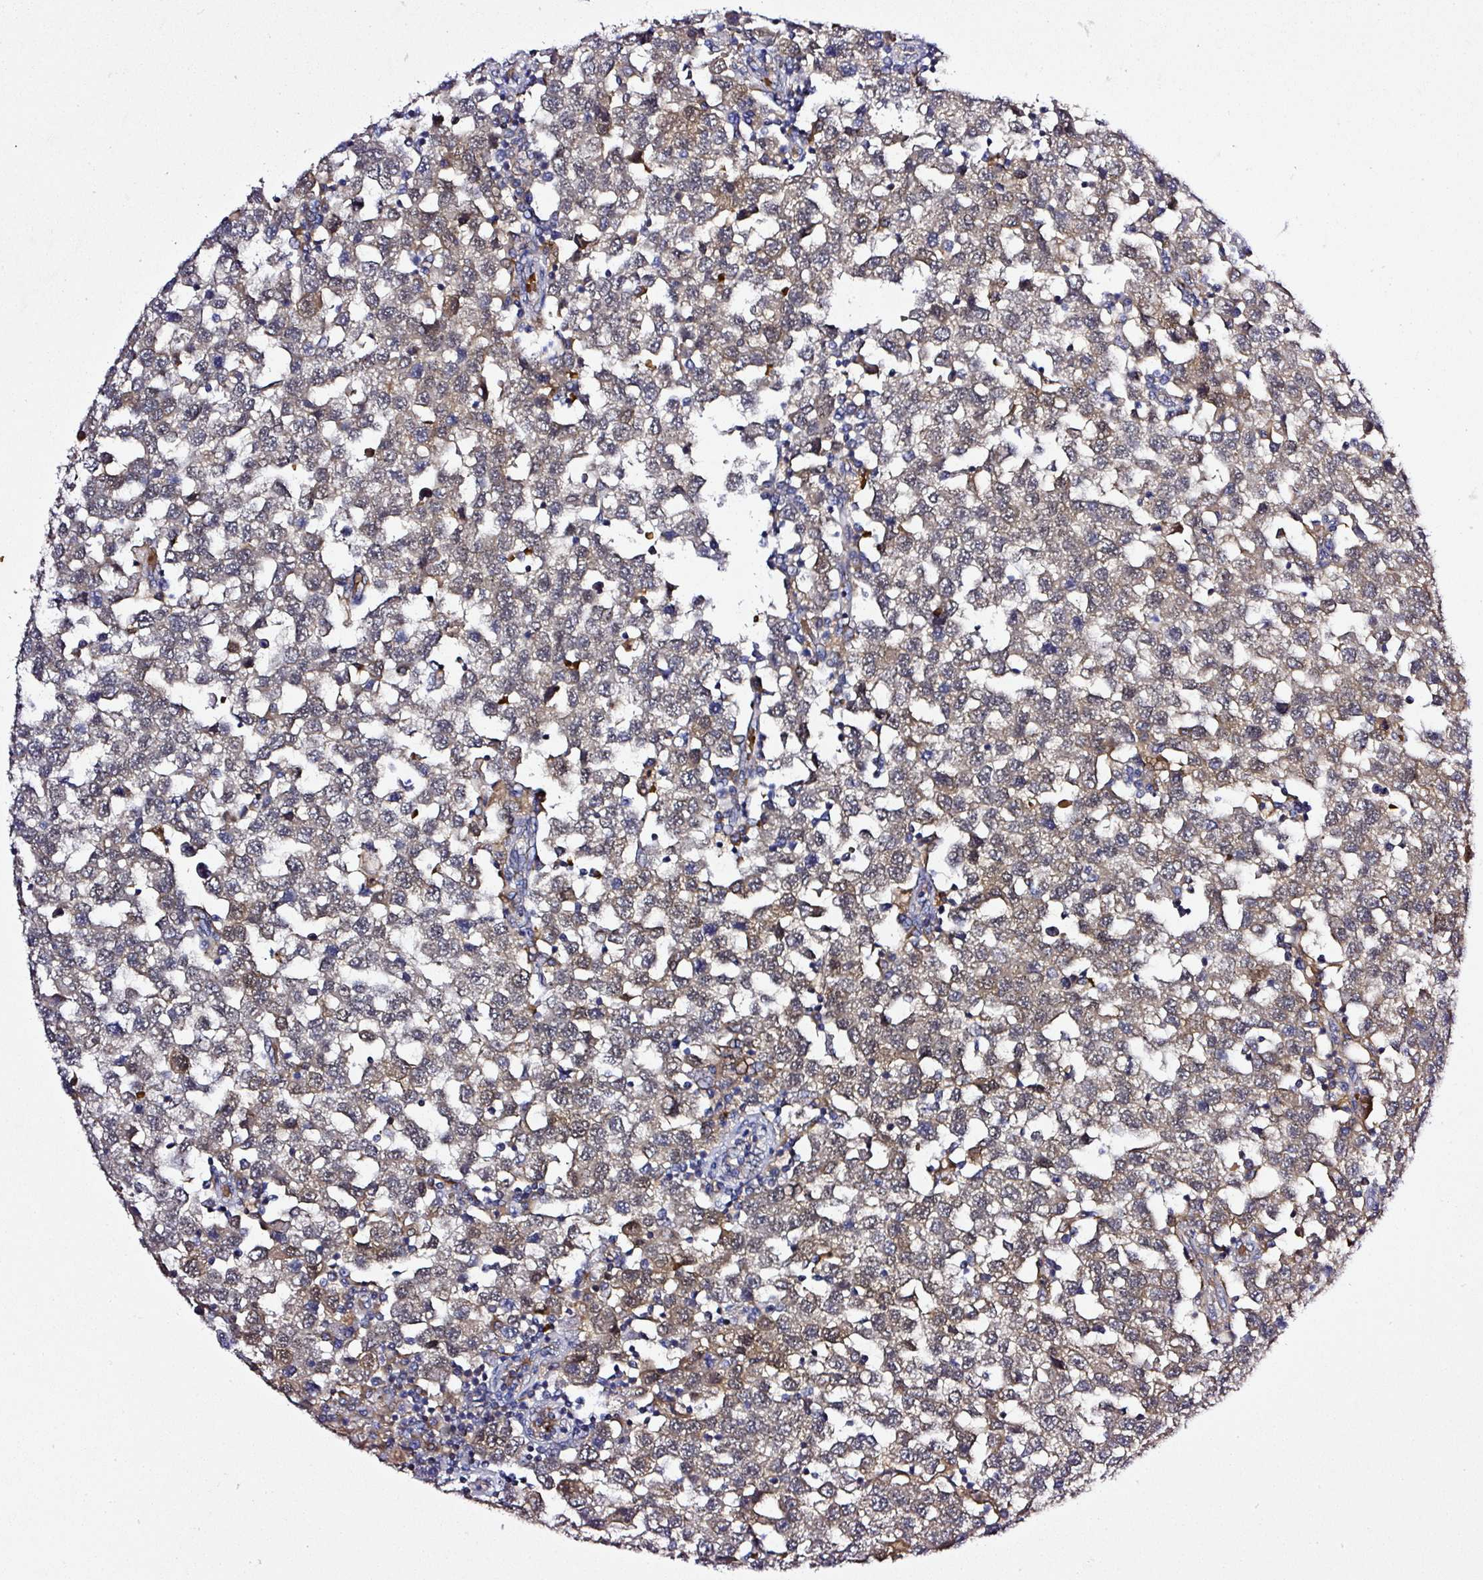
{"staining": {"intensity": "moderate", "quantity": "25%-75%", "location": "cytoplasmic/membranous,nuclear"}, "tissue": "testis cancer", "cell_type": "Tumor cells", "image_type": "cancer", "snomed": [{"axis": "morphology", "description": "Seminoma, NOS"}, {"axis": "topography", "description": "Testis"}], "caption": "The immunohistochemical stain shows moderate cytoplasmic/membranous and nuclear positivity in tumor cells of seminoma (testis) tissue.", "gene": "ZNF513", "patient": {"sex": "male", "age": 34}}